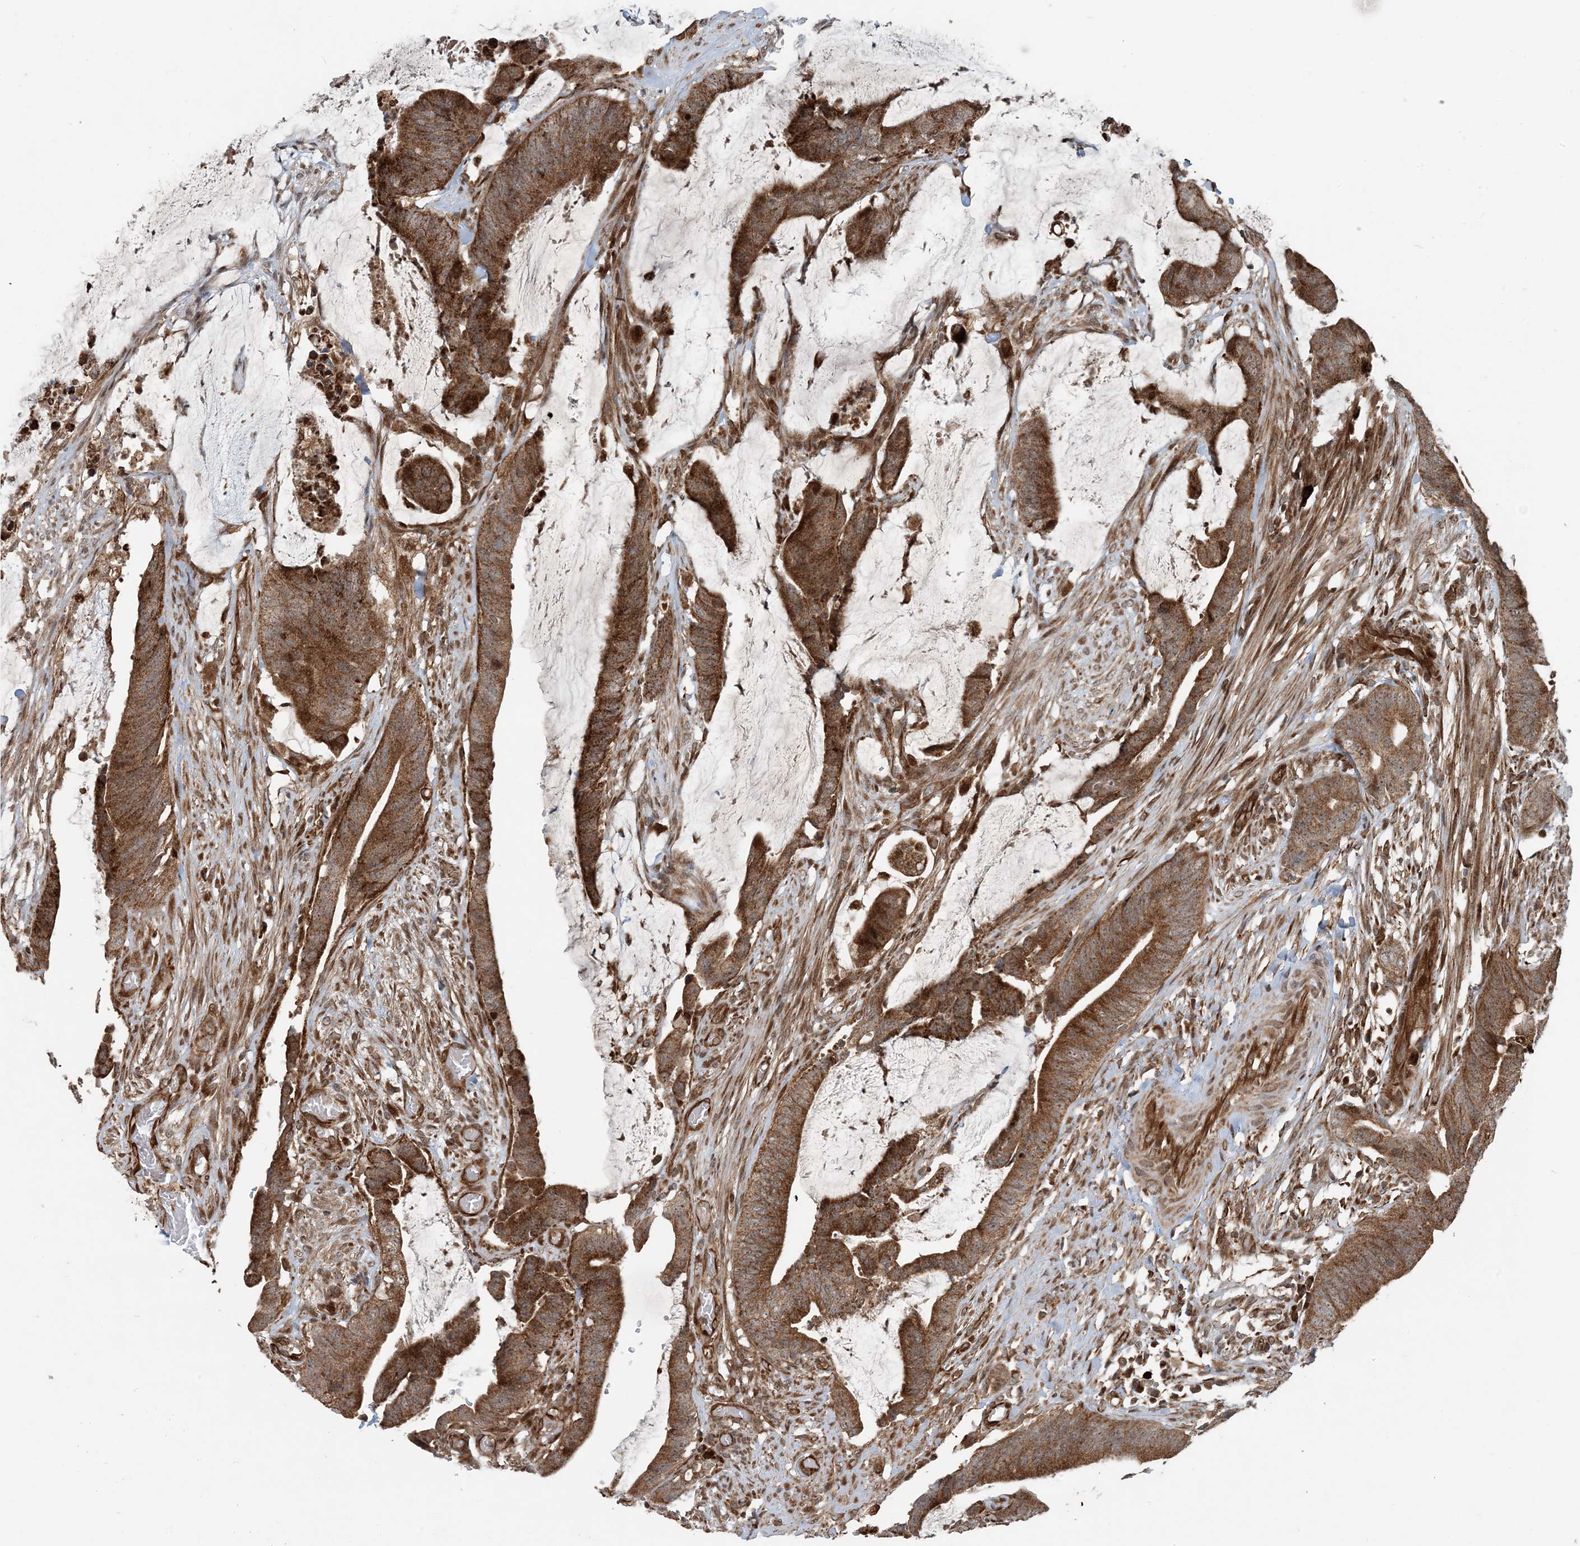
{"staining": {"intensity": "strong", "quantity": ">75%", "location": "cytoplasmic/membranous"}, "tissue": "colorectal cancer", "cell_type": "Tumor cells", "image_type": "cancer", "snomed": [{"axis": "morphology", "description": "Adenocarcinoma, NOS"}, {"axis": "topography", "description": "Rectum"}], "caption": "Protein analysis of colorectal adenocarcinoma tissue shows strong cytoplasmic/membranous expression in approximately >75% of tumor cells. (DAB = brown stain, brightfield microscopy at high magnification).", "gene": "EDEM2", "patient": {"sex": "female", "age": 66}}